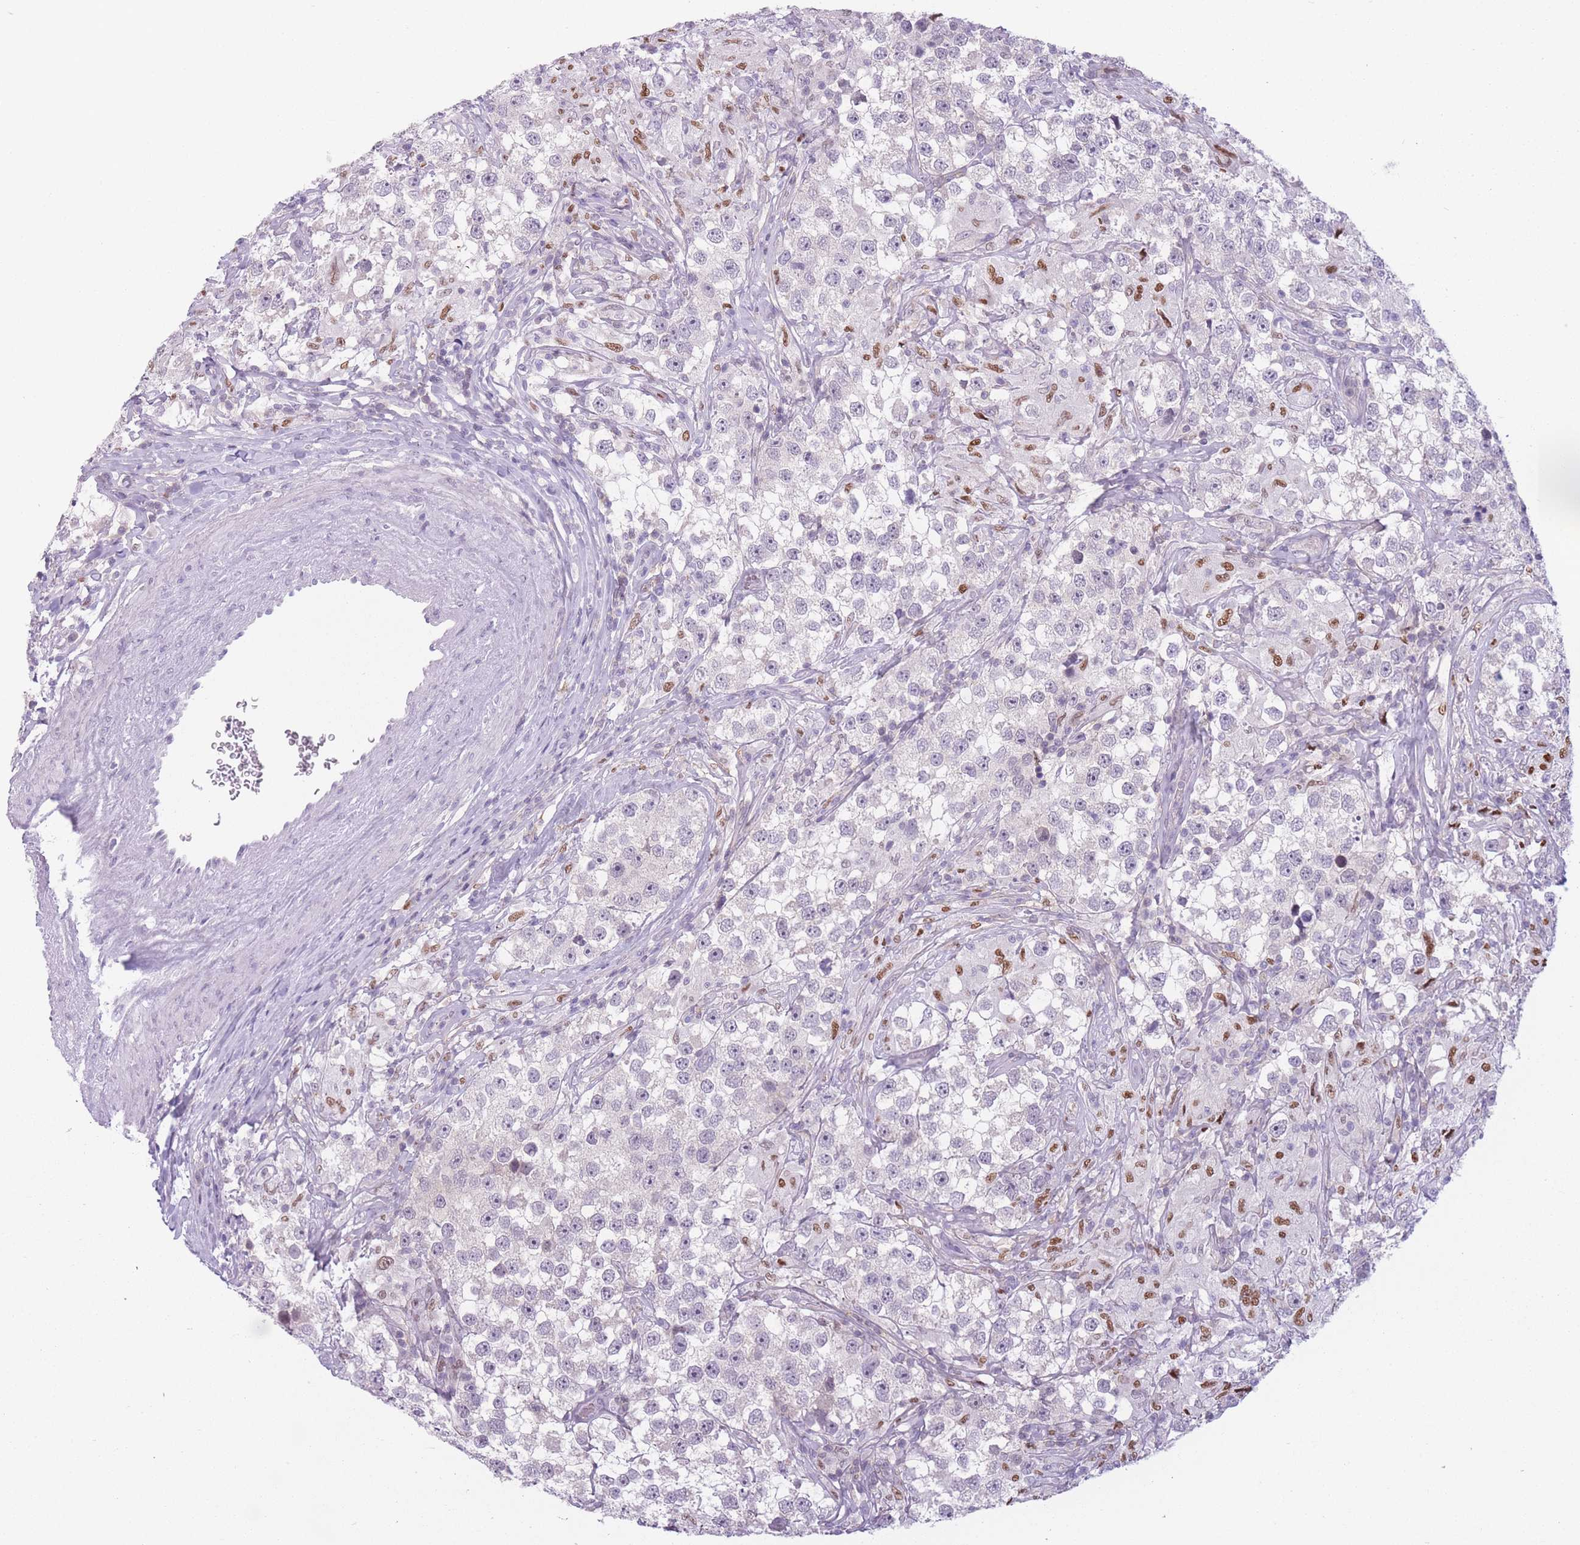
{"staining": {"intensity": "negative", "quantity": "none", "location": "none"}, "tissue": "testis cancer", "cell_type": "Tumor cells", "image_type": "cancer", "snomed": [{"axis": "morphology", "description": "Seminoma, NOS"}, {"axis": "topography", "description": "Testis"}], "caption": "Immunohistochemical staining of human seminoma (testis) demonstrates no significant expression in tumor cells. The staining was performed using DAB to visualize the protein expression in brown, while the nuclei were stained in blue with hematoxylin (Magnification: 20x).", "gene": "ZNF439", "patient": {"sex": "male", "age": 46}}